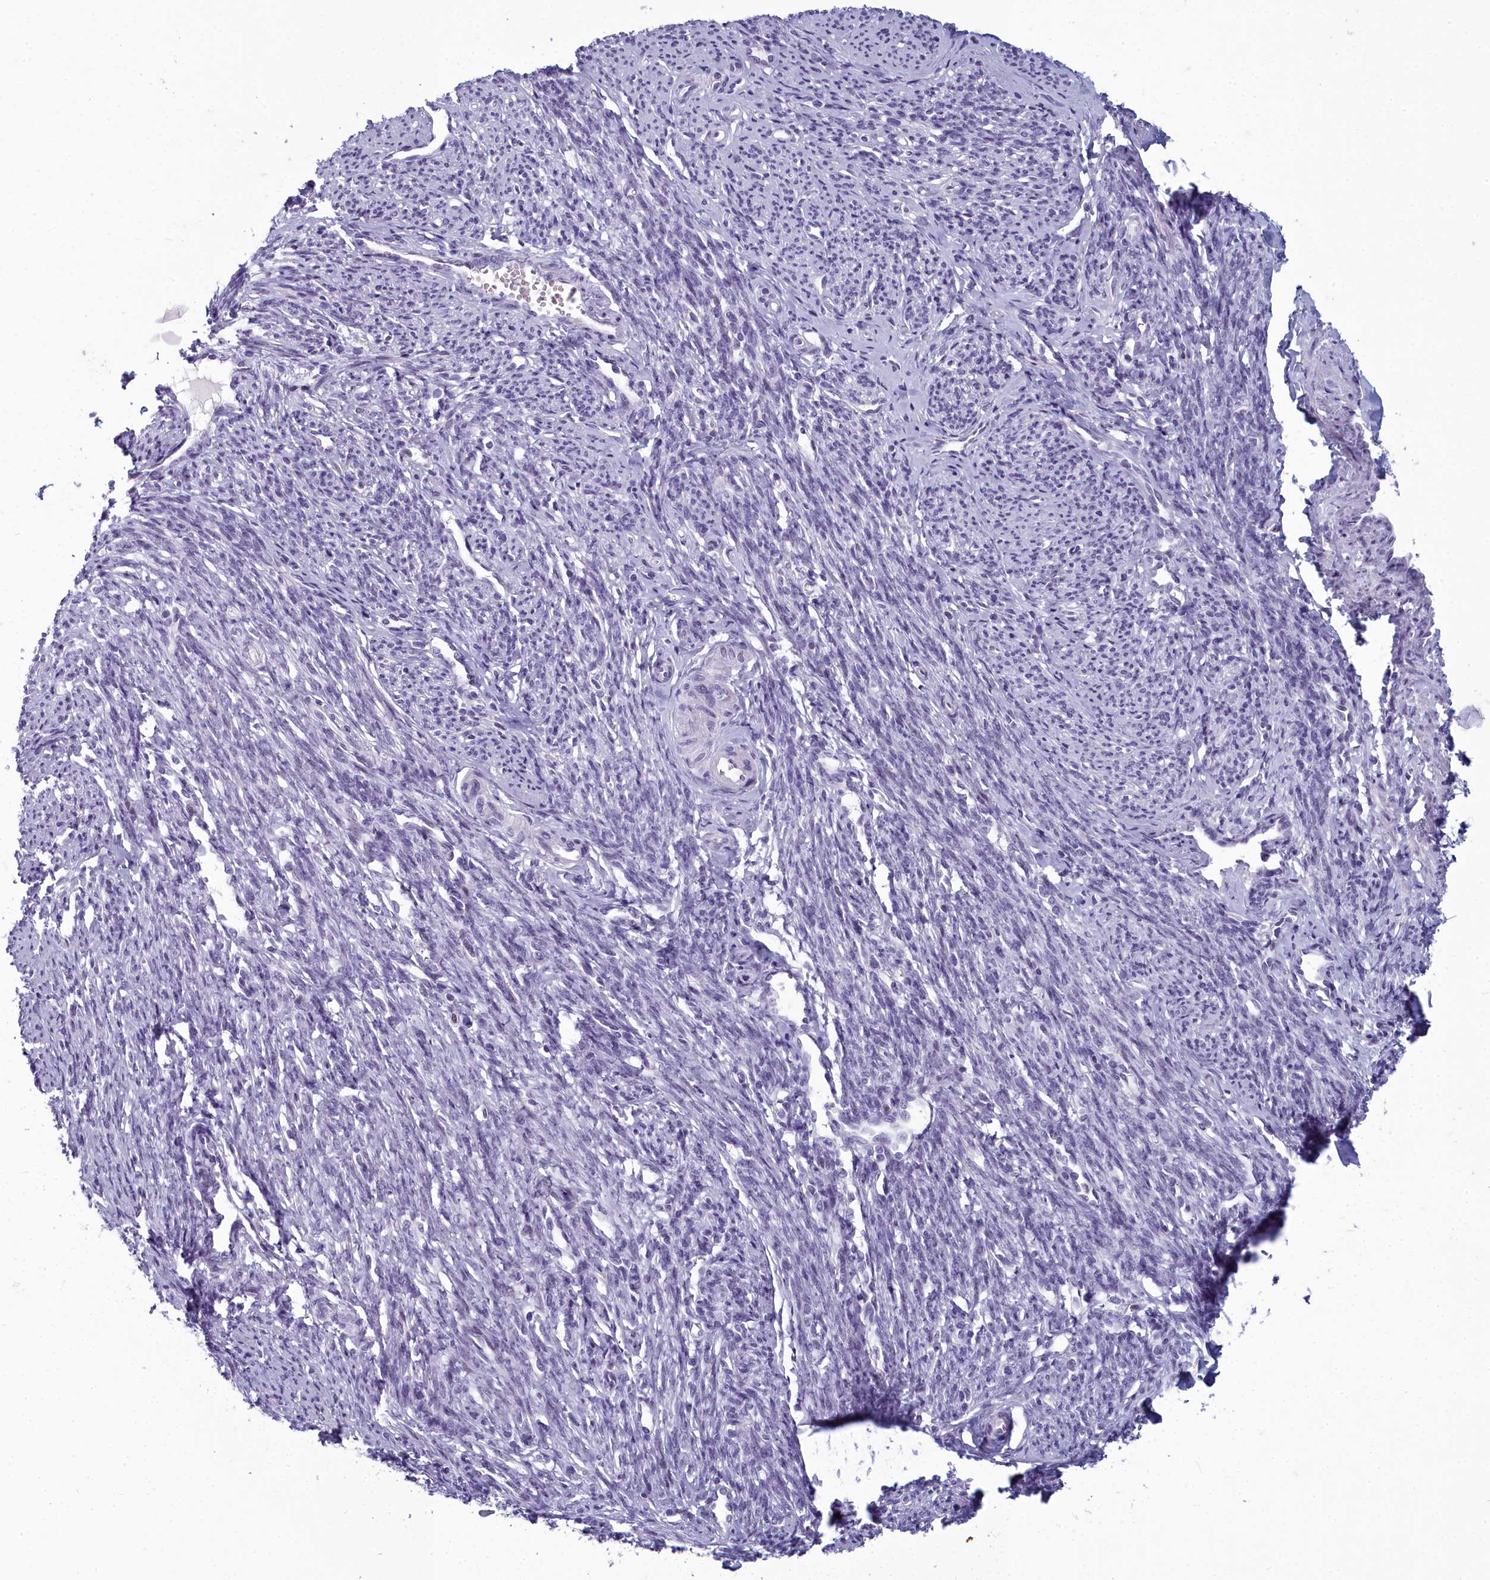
{"staining": {"intensity": "negative", "quantity": "none", "location": "none"}, "tissue": "smooth muscle", "cell_type": "Smooth muscle cells", "image_type": "normal", "snomed": [{"axis": "morphology", "description": "Normal tissue, NOS"}, {"axis": "topography", "description": "Smooth muscle"}, {"axis": "topography", "description": "Uterus"}], "caption": "Protein analysis of normal smooth muscle exhibits no significant expression in smooth muscle cells. (Brightfield microscopy of DAB immunohistochemistry (IHC) at high magnification).", "gene": "INSYN2A", "patient": {"sex": "female", "age": 59}}